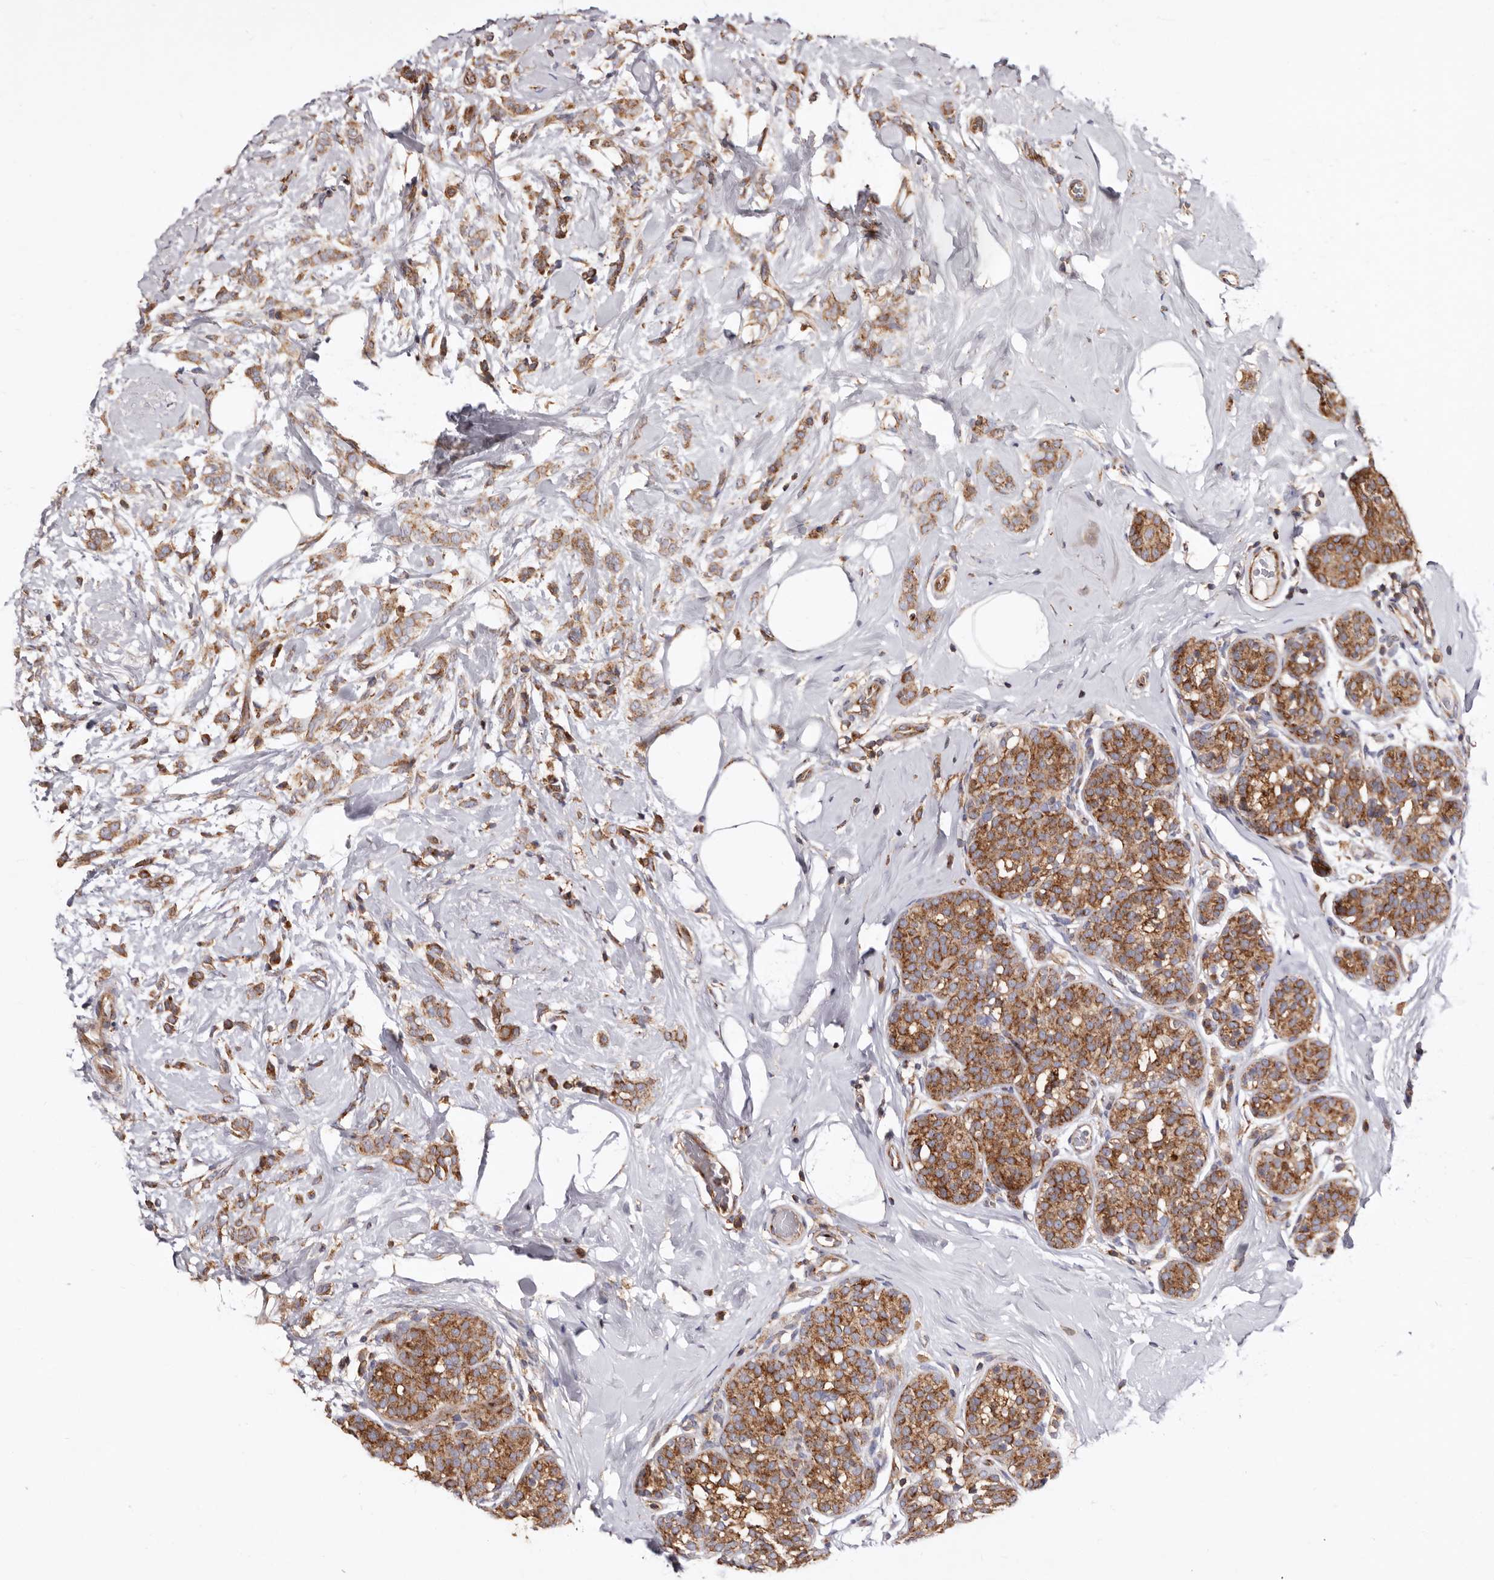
{"staining": {"intensity": "moderate", "quantity": ">75%", "location": "cytoplasmic/membranous"}, "tissue": "breast cancer", "cell_type": "Tumor cells", "image_type": "cancer", "snomed": [{"axis": "morphology", "description": "Lobular carcinoma, in situ"}, {"axis": "morphology", "description": "Lobular carcinoma"}, {"axis": "topography", "description": "Breast"}], "caption": "Immunohistochemical staining of breast lobular carcinoma in situ demonstrates moderate cytoplasmic/membranous protein staining in approximately >75% of tumor cells.", "gene": "COQ8B", "patient": {"sex": "female", "age": 41}}